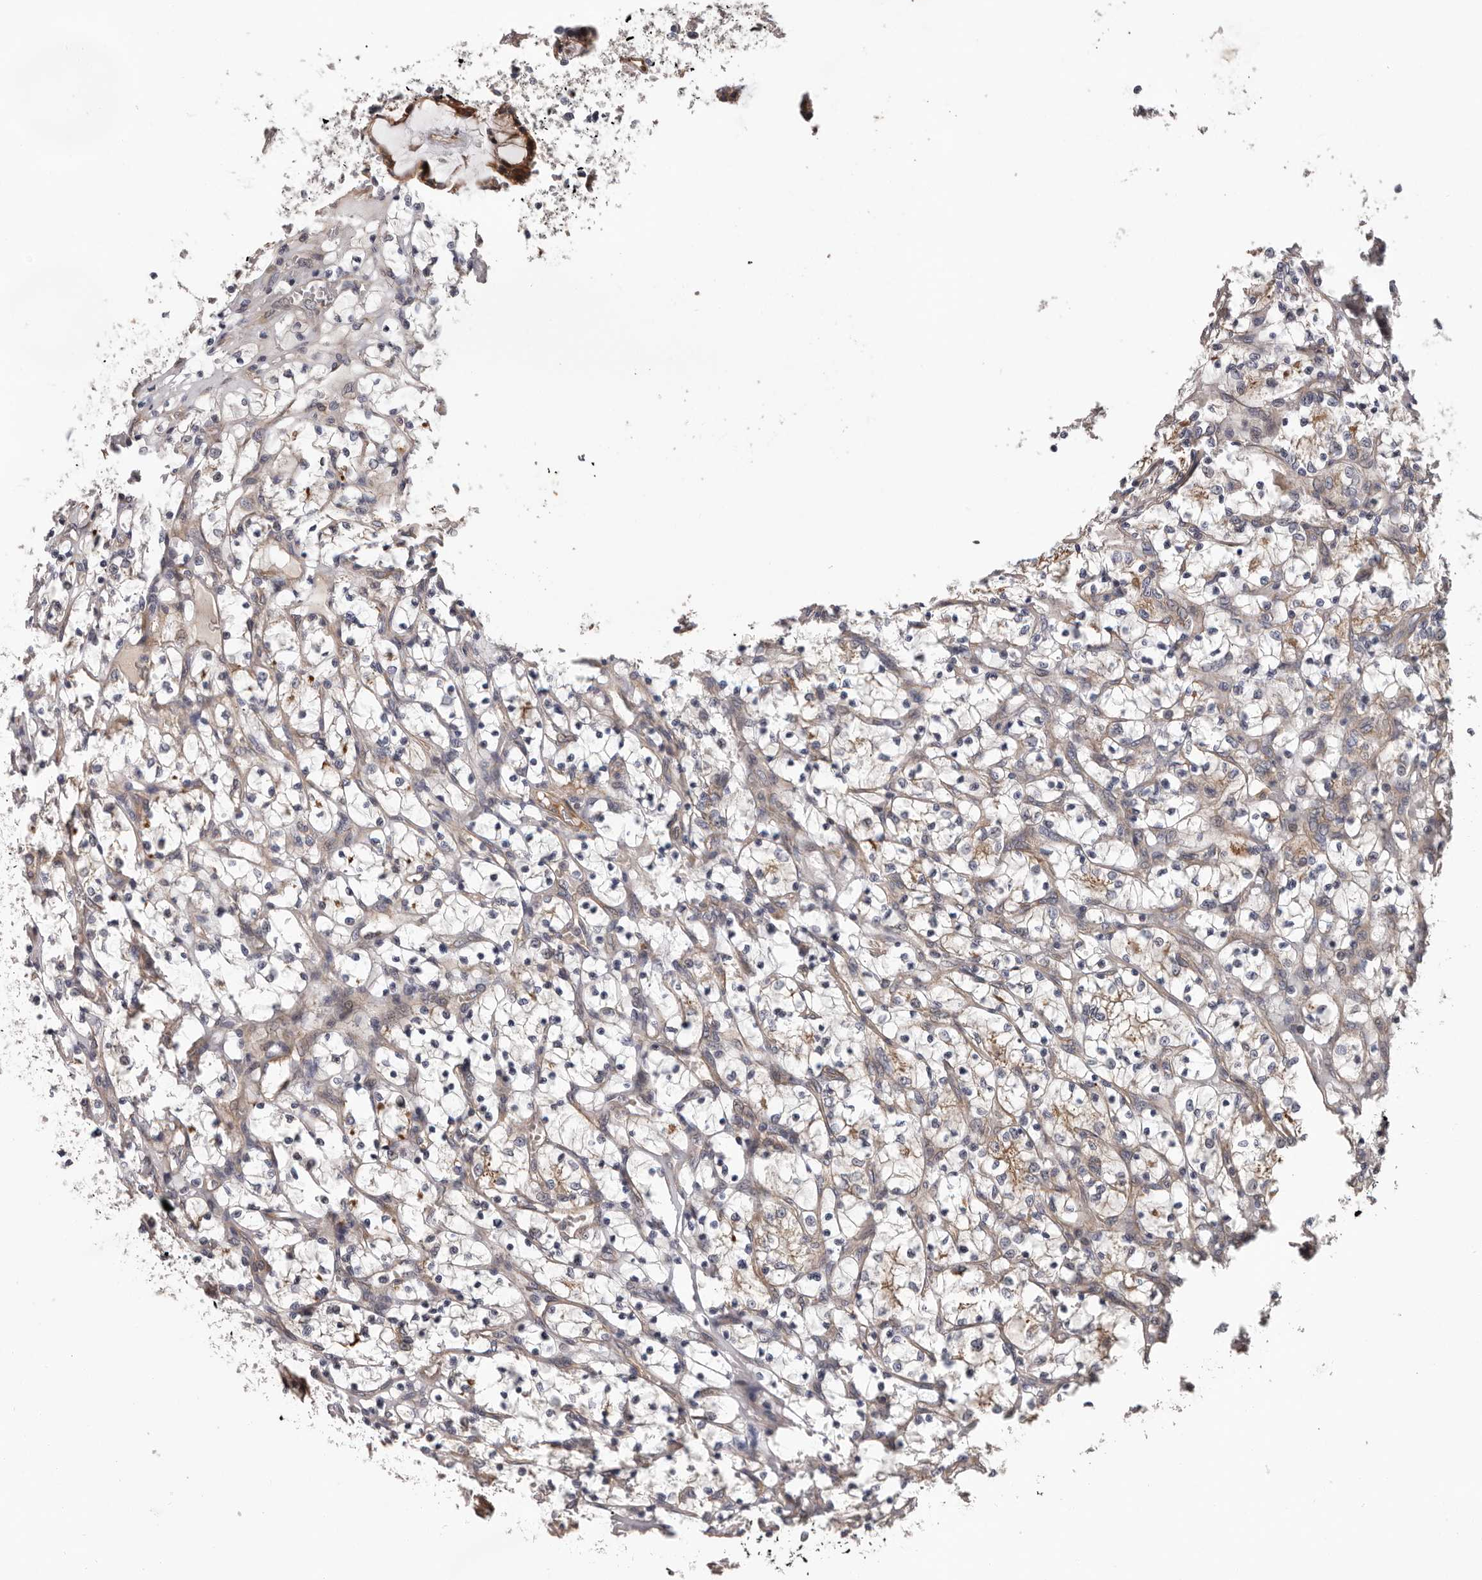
{"staining": {"intensity": "moderate", "quantity": "25%-75%", "location": "cytoplasmic/membranous"}, "tissue": "renal cancer", "cell_type": "Tumor cells", "image_type": "cancer", "snomed": [{"axis": "morphology", "description": "Adenocarcinoma, NOS"}, {"axis": "topography", "description": "Kidney"}], "caption": "The image shows a brown stain indicating the presence of a protein in the cytoplasmic/membranous of tumor cells in adenocarcinoma (renal).", "gene": "VPS37A", "patient": {"sex": "female", "age": 69}}